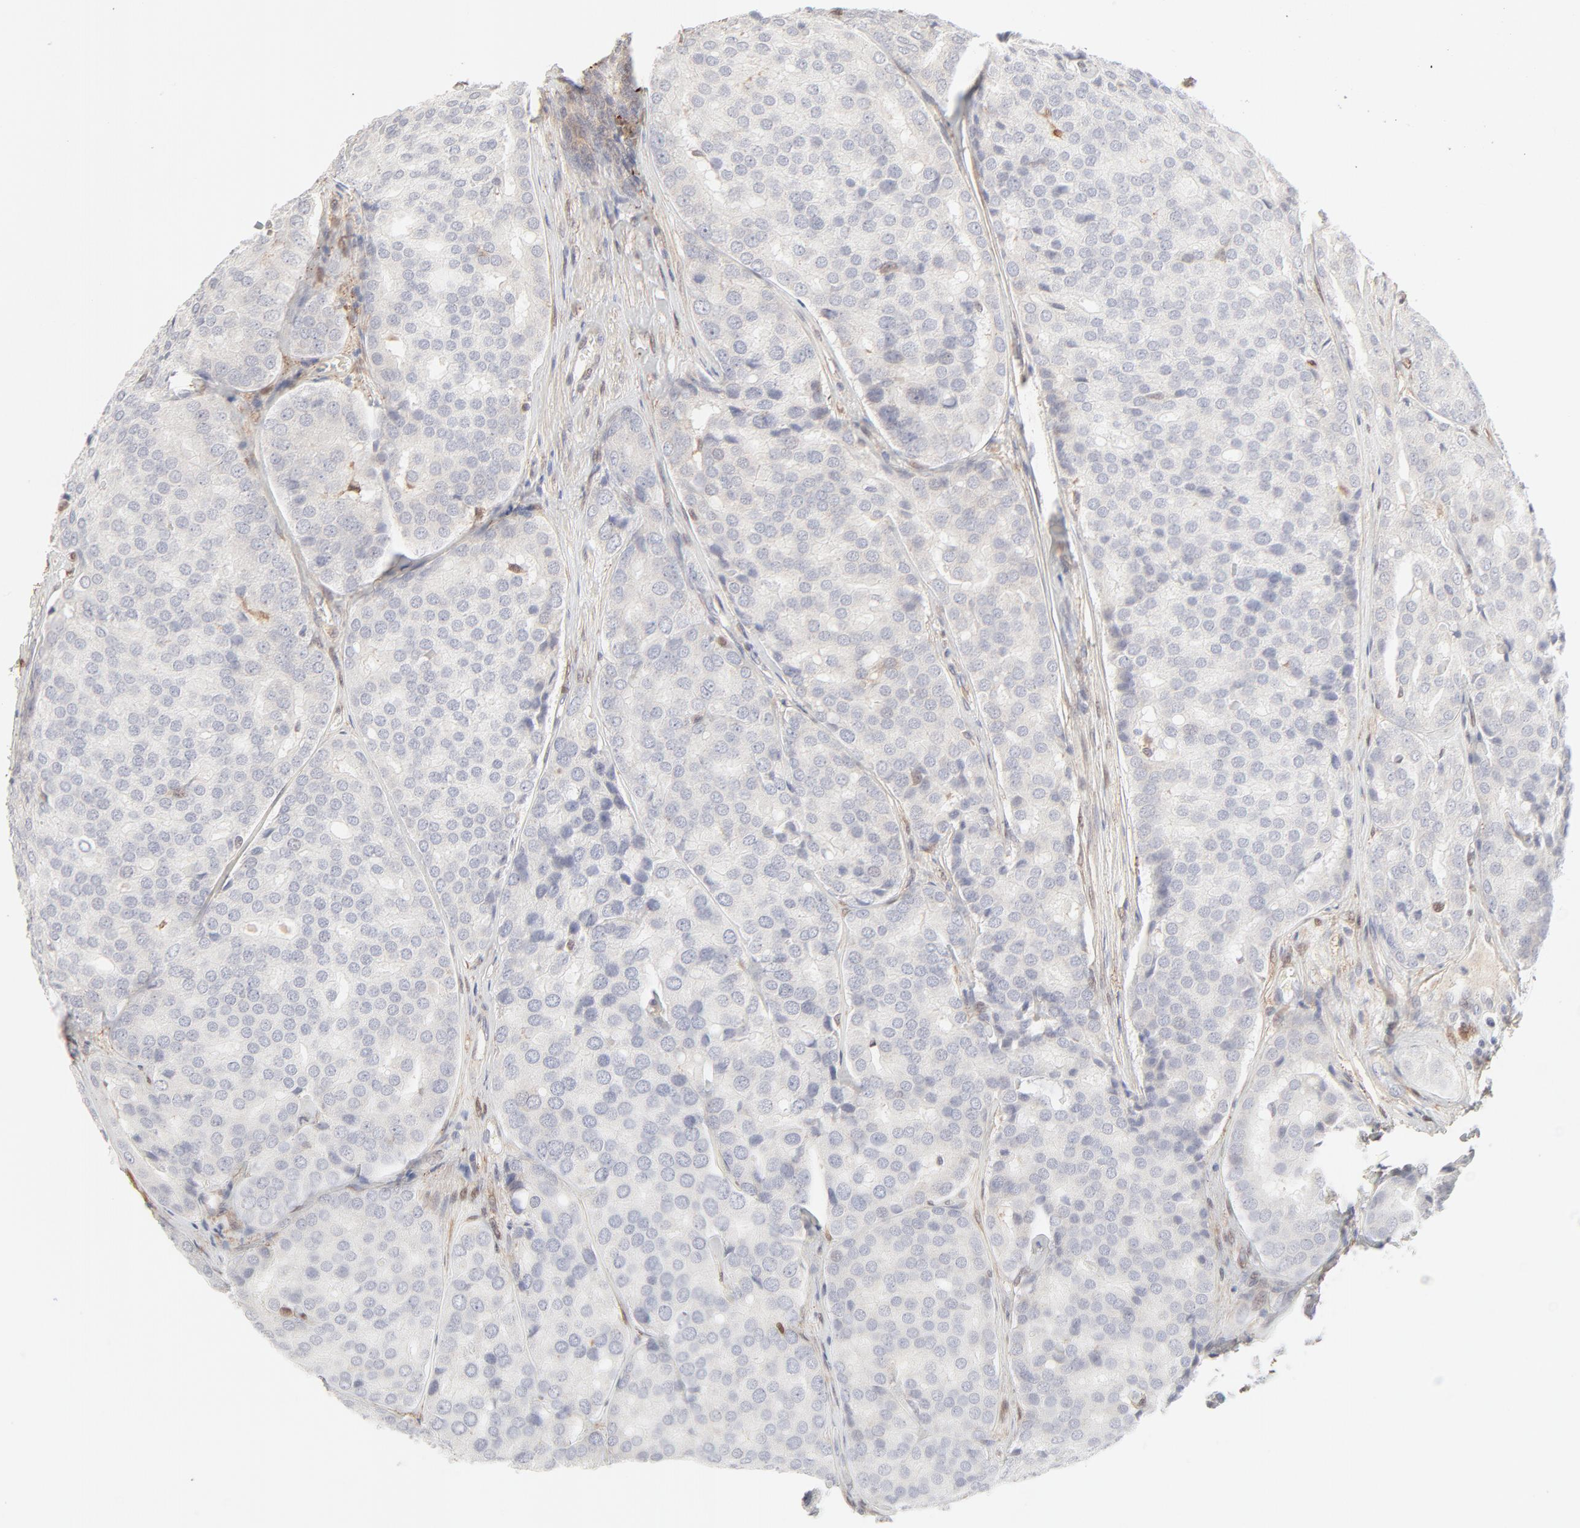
{"staining": {"intensity": "negative", "quantity": "none", "location": "none"}, "tissue": "prostate cancer", "cell_type": "Tumor cells", "image_type": "cancer", "snomed": [{"axis": "morphology", "description": "Adenocarcinoma, High grade"}, {"axis": "topography", "description": "Prostate"}], "caption": "Protein analysis of adenocarcinoma (high-grade) (prostate) exhibits no significant staining in tumor cells.", "gene": "LGALS2", "patient": {"sex": "male", "age": 64}}